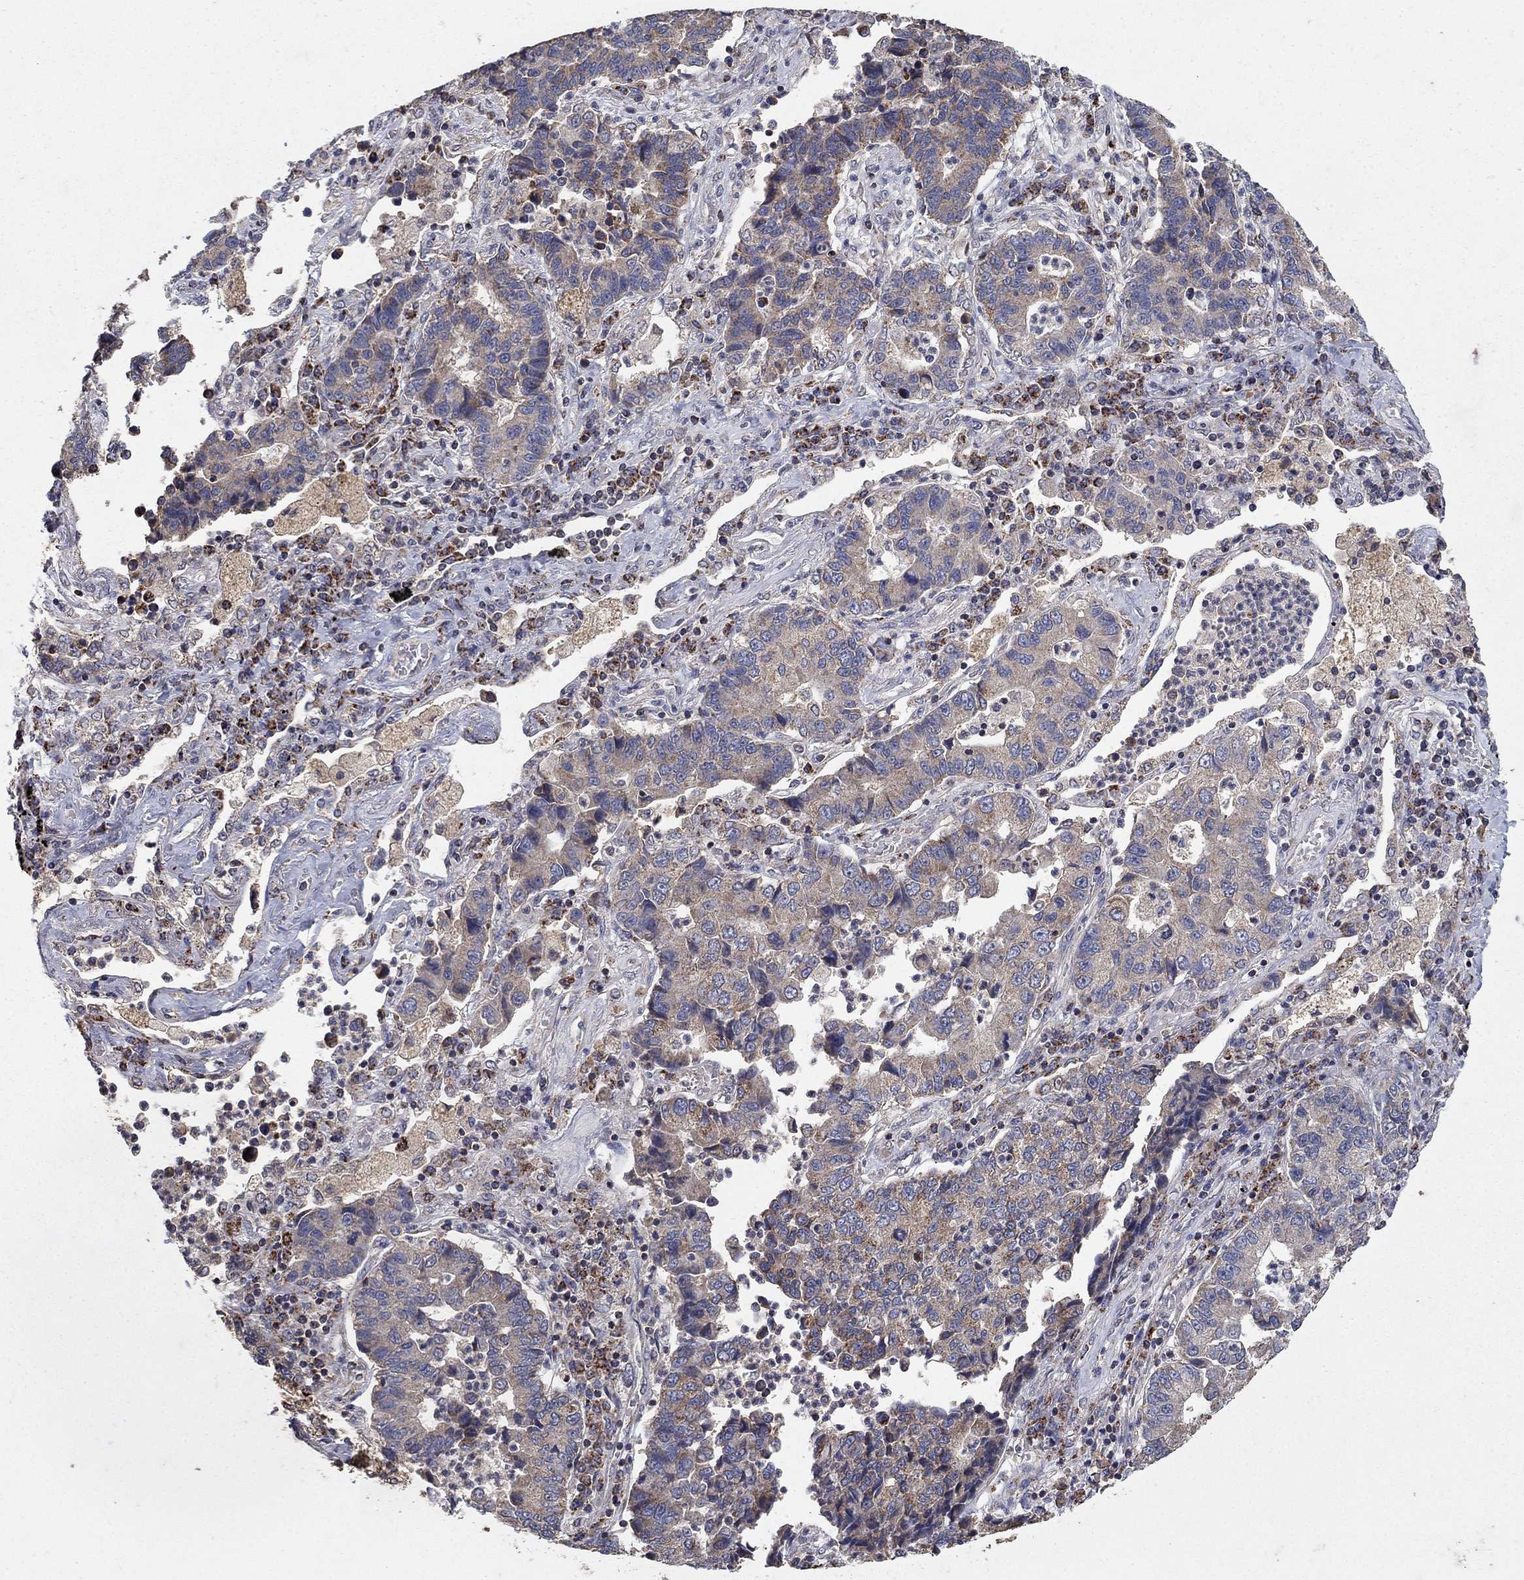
{"staining": {"intensity": "weak", "quantity": ">75%", "location": "cytoplasmic/membranous"}, "tissue": "lung cancer", "cell_type": "Tumor cells", "image_type": "cancer", "snomed": [{"axis": "morphology", "description": "Adenocarcinoma, NOS"}, {"axis": "topography", "description": "Lung"}], "caption": "Immunohistochemistry (DAB) staining of human lung cancer reveals weak cytoplasmic/membranous protein positivity in about >75% of tumor cells.", "gene": "GPSM1", "patient": {"sex": "female", "age": 57}}